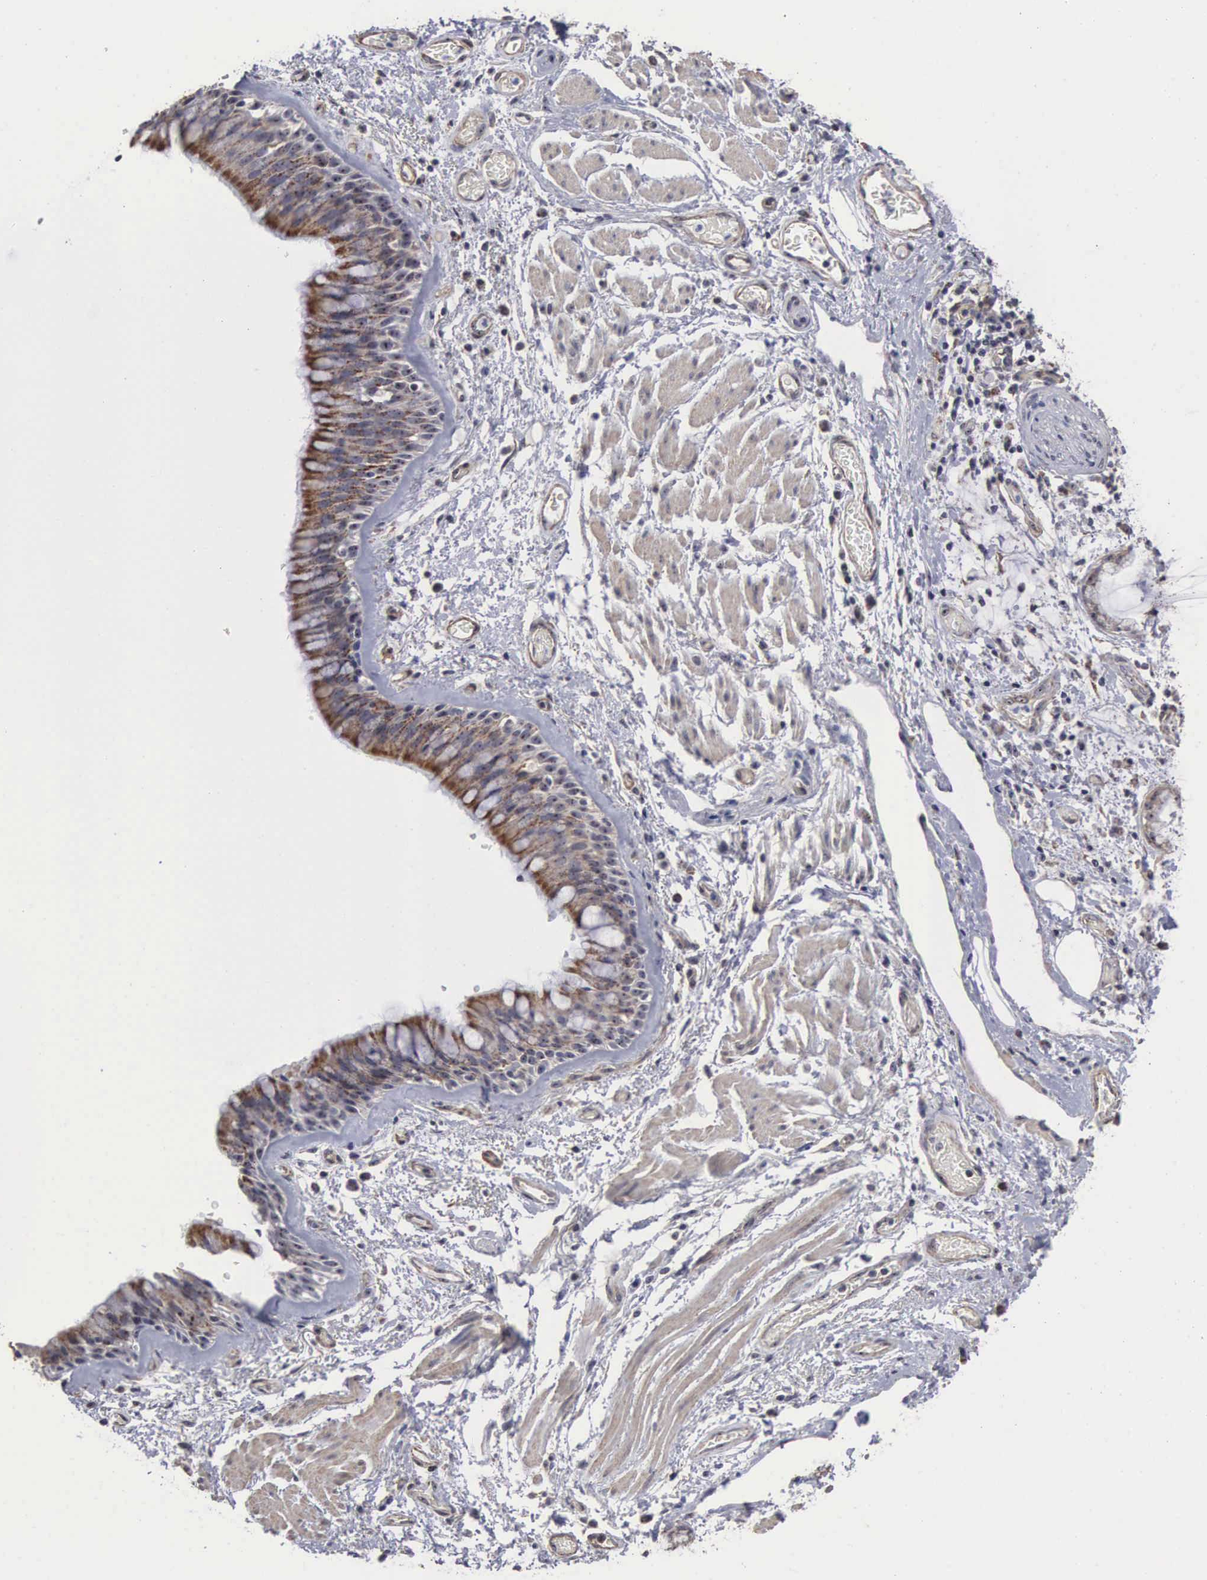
{"staining": {"intensity": "weak", "quantity": "25%-75%", "location": "cytoplasmic/membranous"}, "tissue": "bronchus", "cell_type": "Respiratory epithelial cells", "image_type": "normal", "snomed": [{"axis": "morphology", "description": "Normal tissue, NOS"}, {"axis": "topography", "description": "Bronchus"}, {"axis": "topography", "description": "Lung"}], "caption": "Immunohistochemical staining of unremarkable bronchus displays 25%-75% levels of weak cytoplasmic/membranous protein positivity in about 25%-75% of respiratory epithelial cells. The staining is performed using DAB brown chromogen to label protein expression. The nuclei are counter-stained blue using hematoxylin.", "gene": "NGDN", "patient": {"sex": "female", "age": 57}}